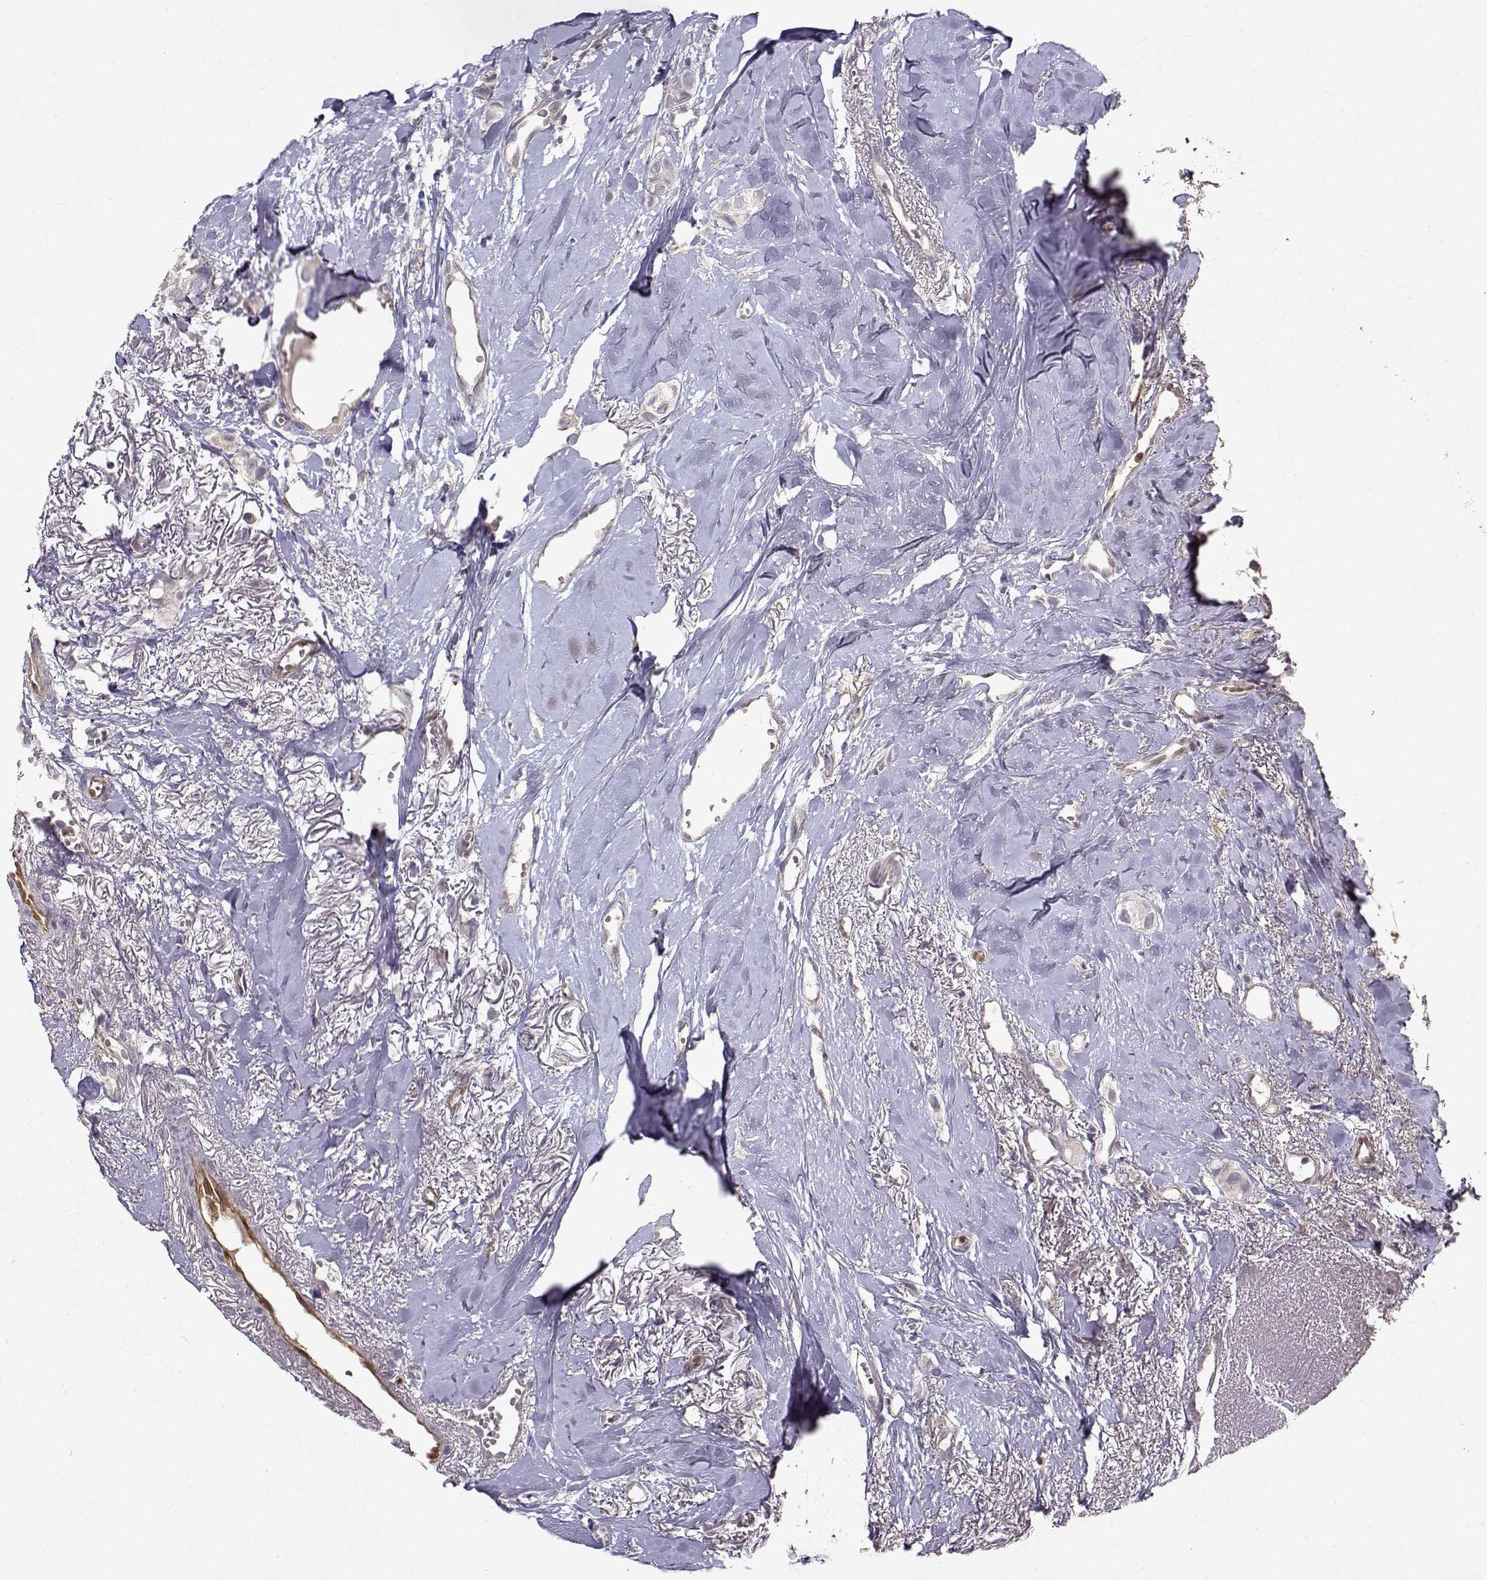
{"staining": {"intensity": "negative", "quantity": "none", "location": "none"}, "tissue": "breast cancer", "cell_type": "Tumor cells", "image_type": "cancer", "snomed": [{"axis": "morphology", "description": "Duct carcinoma"}, {"axis": "topography", "description": "Breast"}], "caption": "An IHC histopathology image of breast cancer is shown. There is no staining in tumor cells of breast cancer.", "gene": "BMX", "patient": {"sex": "female", "age": 85}}